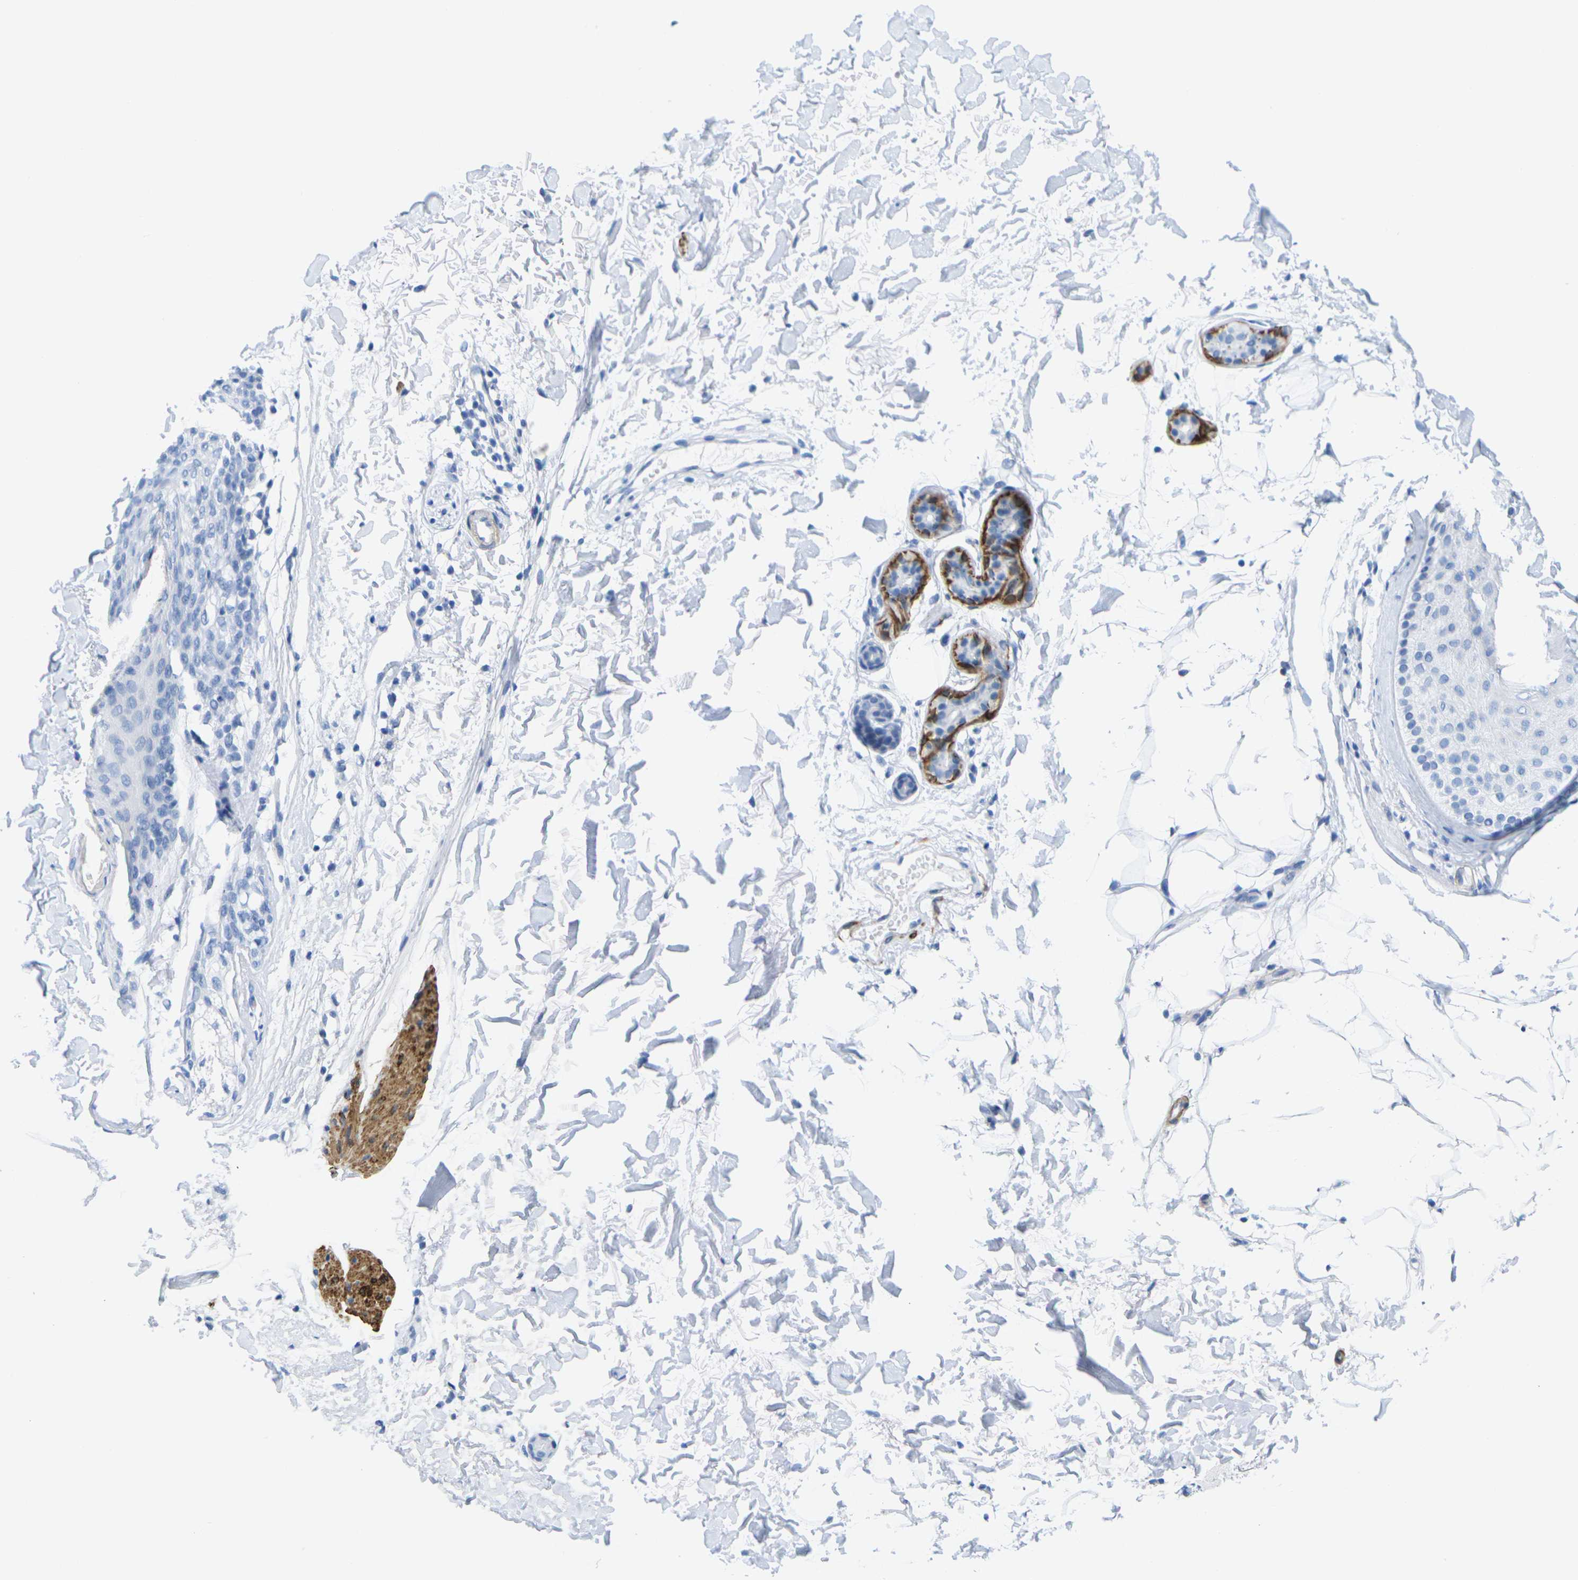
{"staining": {"intensity": "negative", "quantity": "none", "location": "none"}, "tissue": "skin cancer", "cell_type": "Tumor cells", "image_type": "cancer", "snomed": [{"axis": "morphology", "description": "Normal tissue, NOS"}, {"axis": "morphology", "description": "Basal cell carcinoma"}, {"axis": "topography", "description": "Skin"}], "caption": "Skin cancer (basal cell carcinoma) stained for a protein using immunohistochemistry displays no positivity tumor cells.", "gene": "CNN1", "patient": {"sex": "female", "age": 70}}